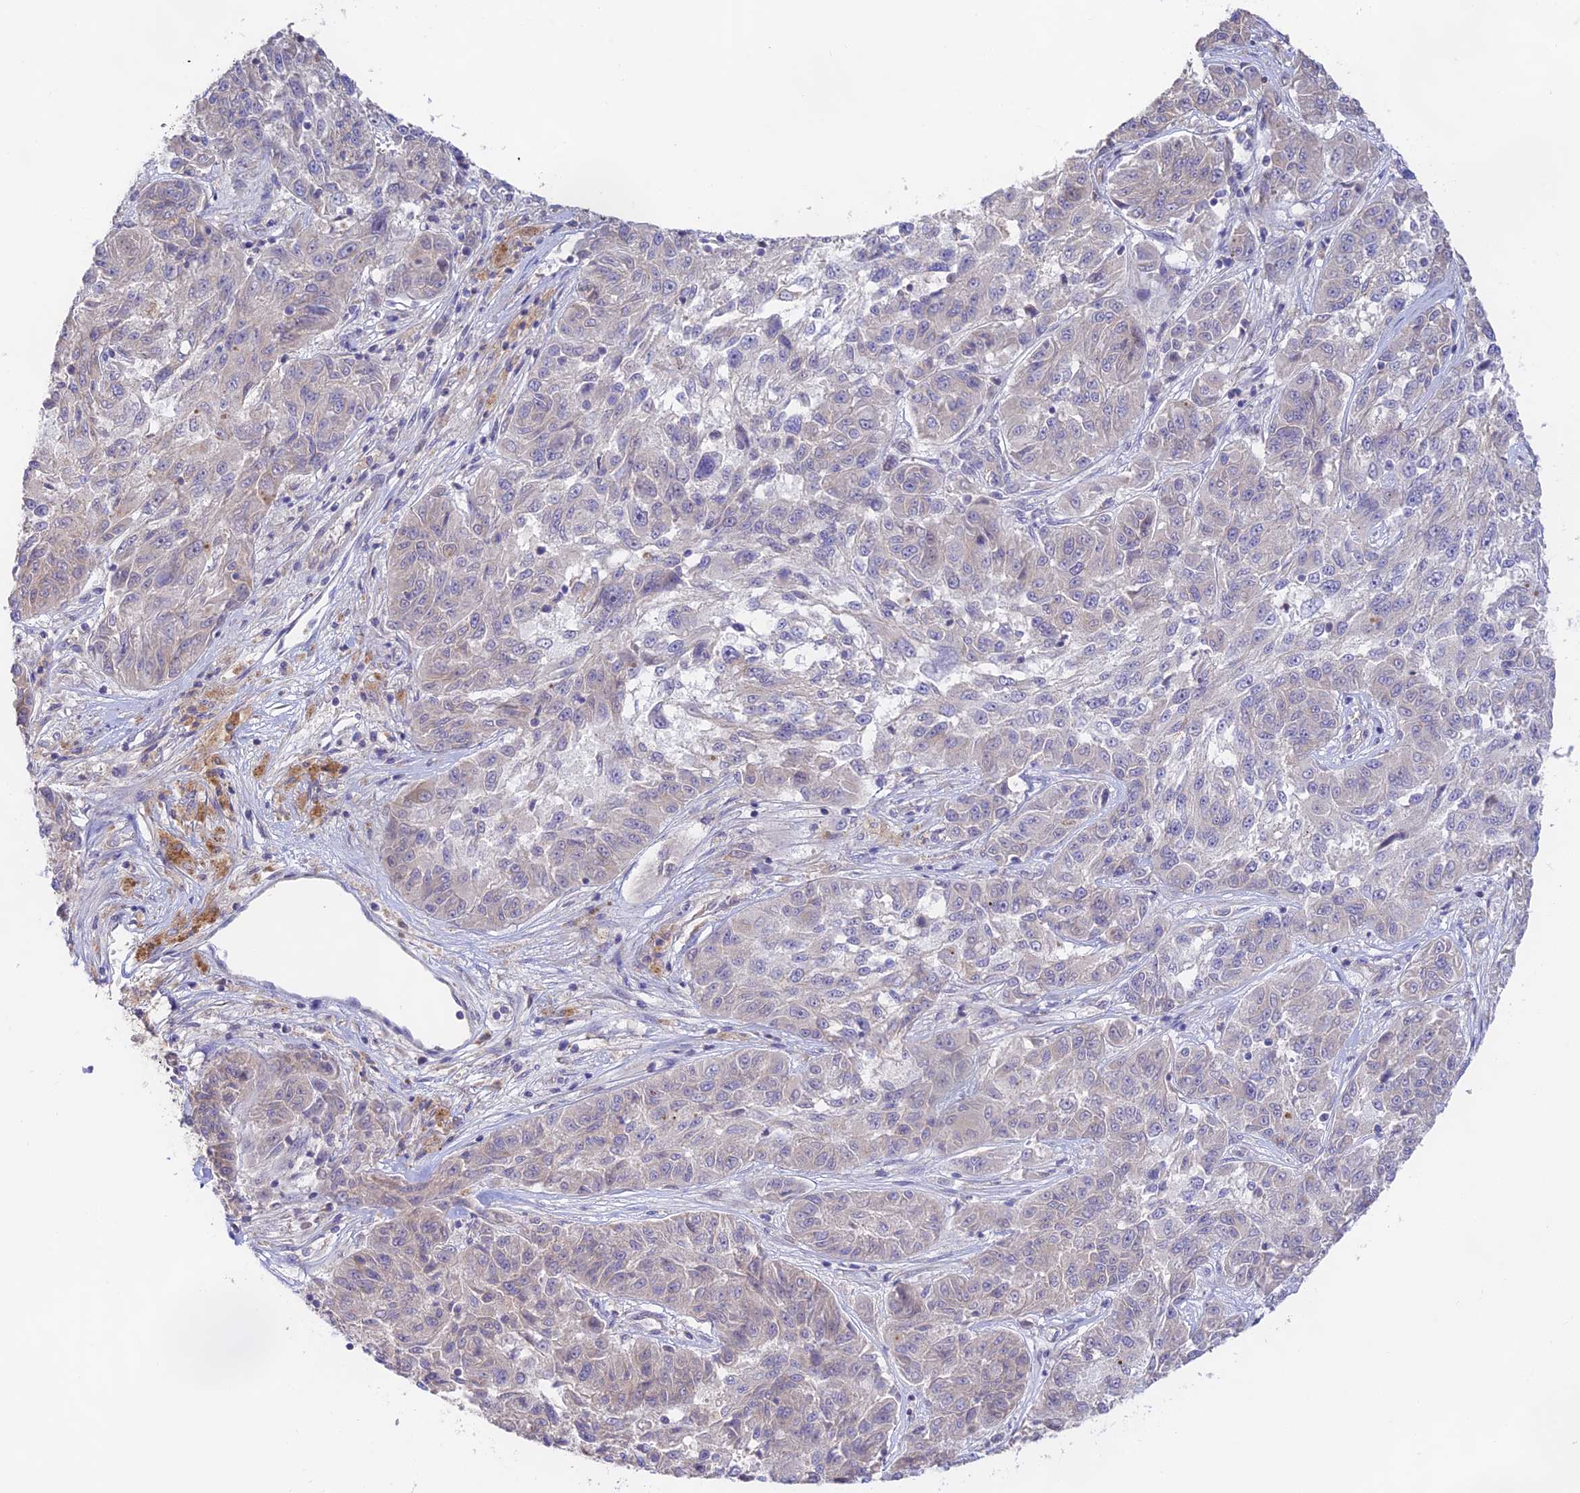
{"staining": {"intensity": "negative", "quantity": "none", "location": "none"}, "tissue": "melanoma", "cell_type": "Tumor cells", "image_type": "cancer", "snomed": [{"axis": "morphology", "description": "Malignant melanoma, NOS"}, {"axis": "topography", "description": "Skin"}], "caption": "An IHC micrograph of malignant melanoma is shown. There is no staining in tumor cells of malignant melanoma.", "gene": "CAMSAP3", "patient": {"sex": "male", "age": 53}}